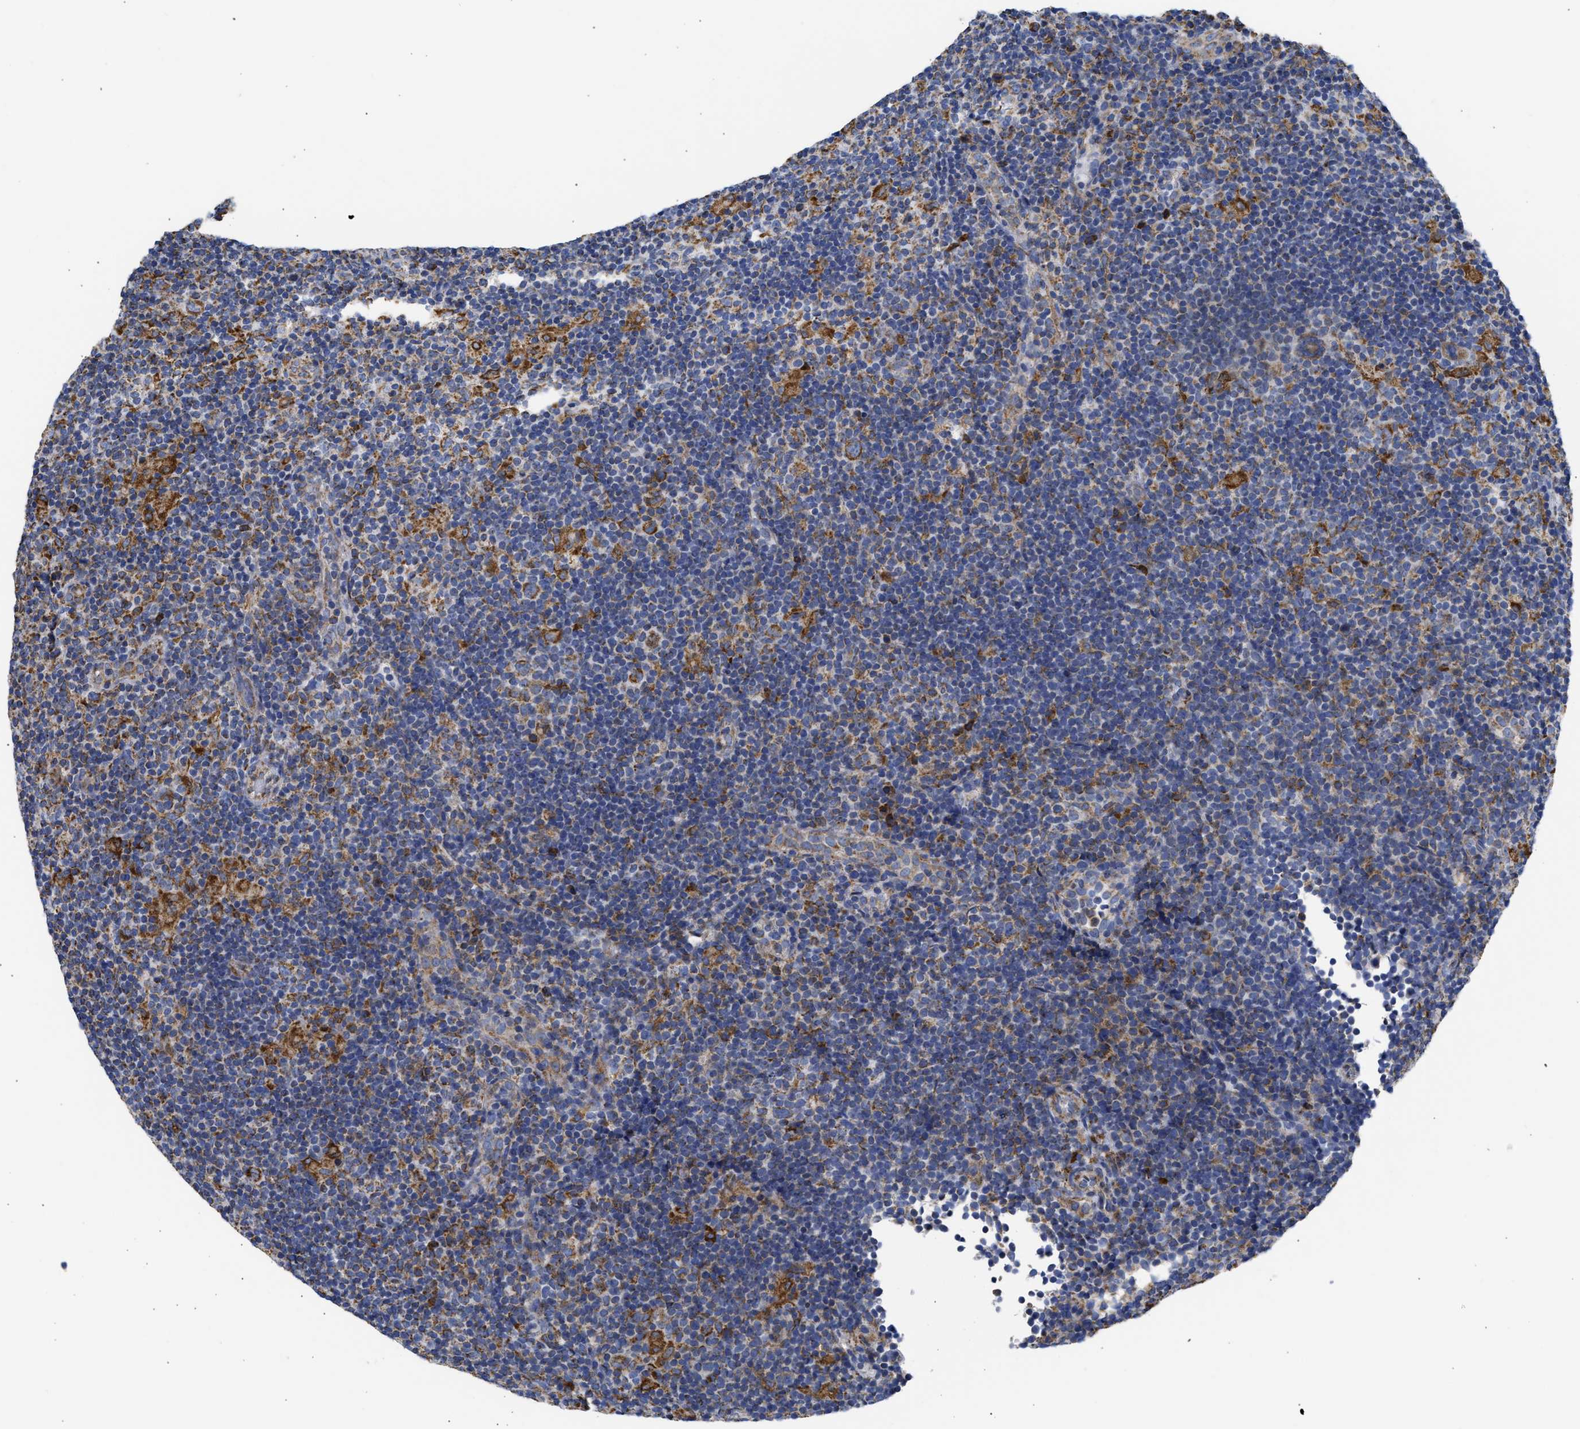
{"staining": {"intensity": "moderate", "quantity": ">75%", "location": "cytoplasmic/membranous"}, "tissue": "lymphoma", "cell_type": "Tumor cells", "image_type": "cancer", "snomed": [{"axis": "morphology", "description": "Hodgkin's disease, NOS"}, {"axis": "topography", "description": "Lymph node"}], "caption": "Lymphoma stained with a protein marker shows moderate staining in tumor cells.", "gene": "CYCS", "patient": {"sex": "female", "age": 57}}